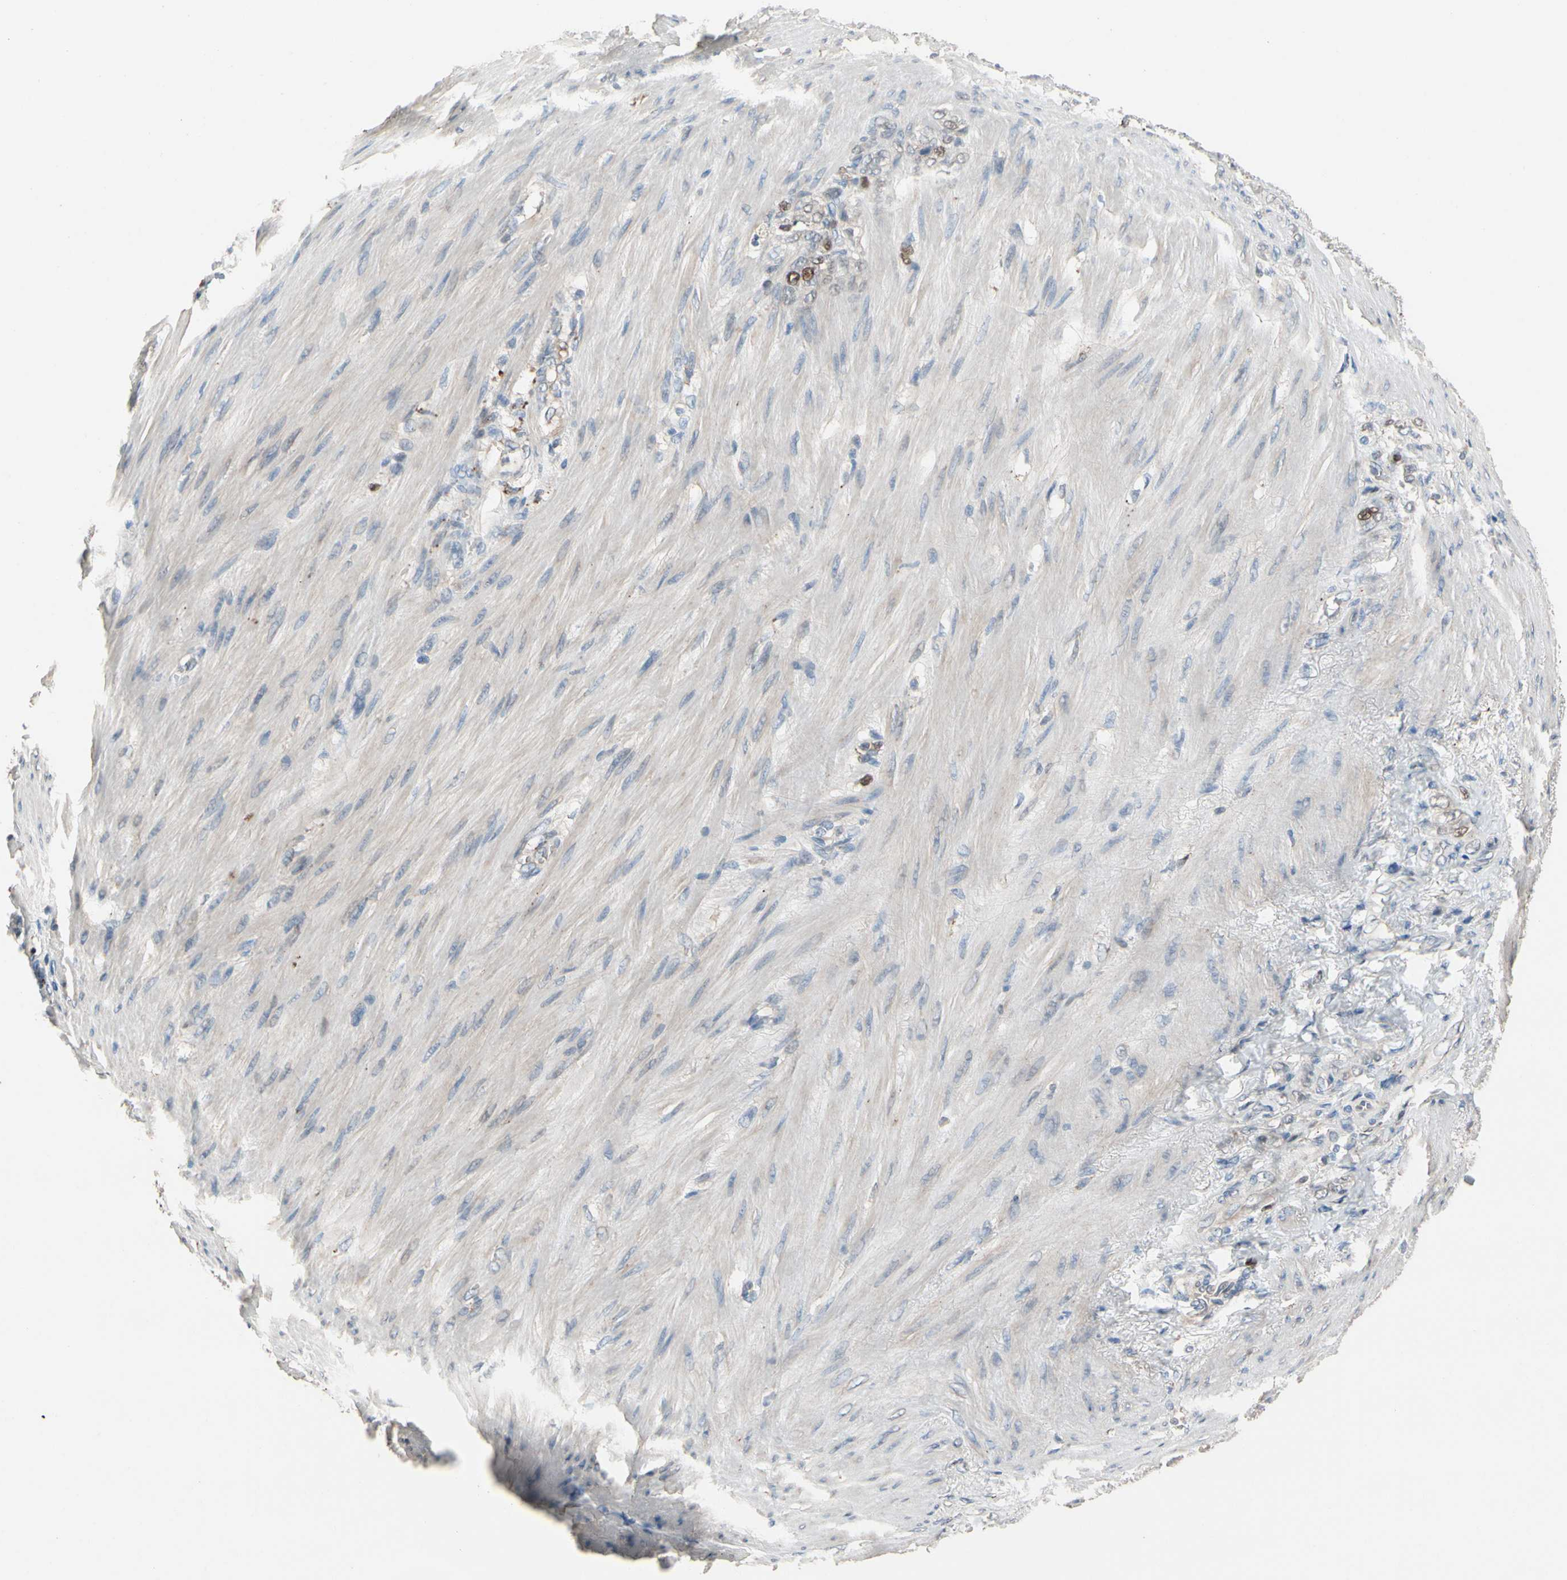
{"staining": {"intensity": "moderate", "quantity": "25%-75%", "location": "nuclear"}, "tissue": "stomach cancer", "cell_type": "Tumor cells", "image_type": "cancer", "snomed": [{"axis": "morphology", "description": "Adenocarcinoma, NOS"}, {"axis": "topography", "description": "Stomach"}], "caption": "A photomicrograph of adenocarcinoma (stomach) stained for a protein demonstrates moderate nuclear brown staining in tumor cells. (DAB (3,3'-diaminobenzidine) IHC, brown staining for protein, blue staining for nuclei).", "gene": "ZKSCAN4", "patient": {"sex": "male", "age": 82}}